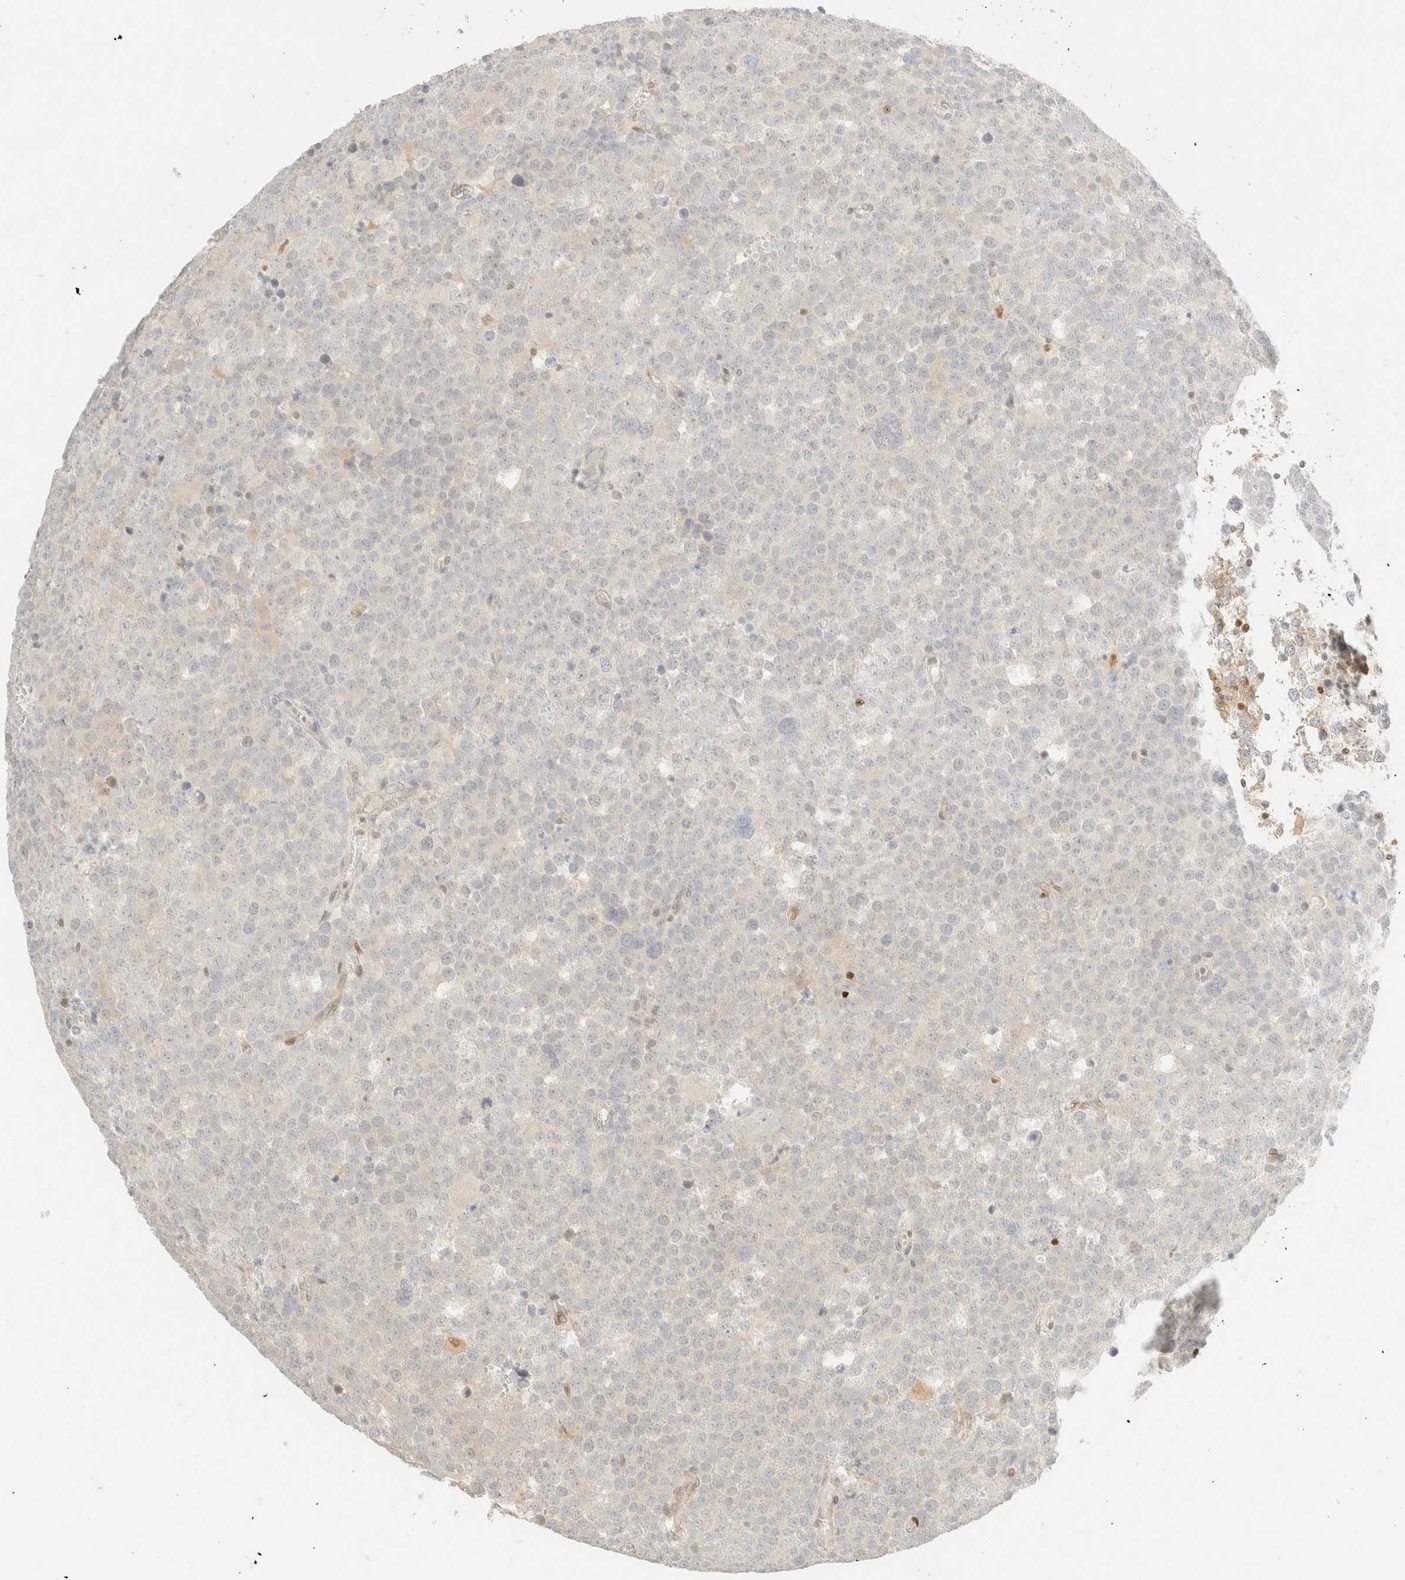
{"staining": {"intensity": "negative", "quantity": "none", "location": "none"}, "tissue": "testis cancer", "cell_type": "Tumor cells", "image_type": "cancer", "snomed": [{"axis": "morphology", "description": "Seminoma, NOS"}, {"axis": "topography", "description": "Testis"}], "caption": "The immunohistochemistry (IHC) histopathology image has no significant expression in tumor cells of testis seminoma tissue. (DAB (3,3'-diaminobenzidine) immunohistochemistry (IHC) with hematoxylin counter stain).", "gene": "TSR1", "patient": {"sex": "male", "age": 71}}